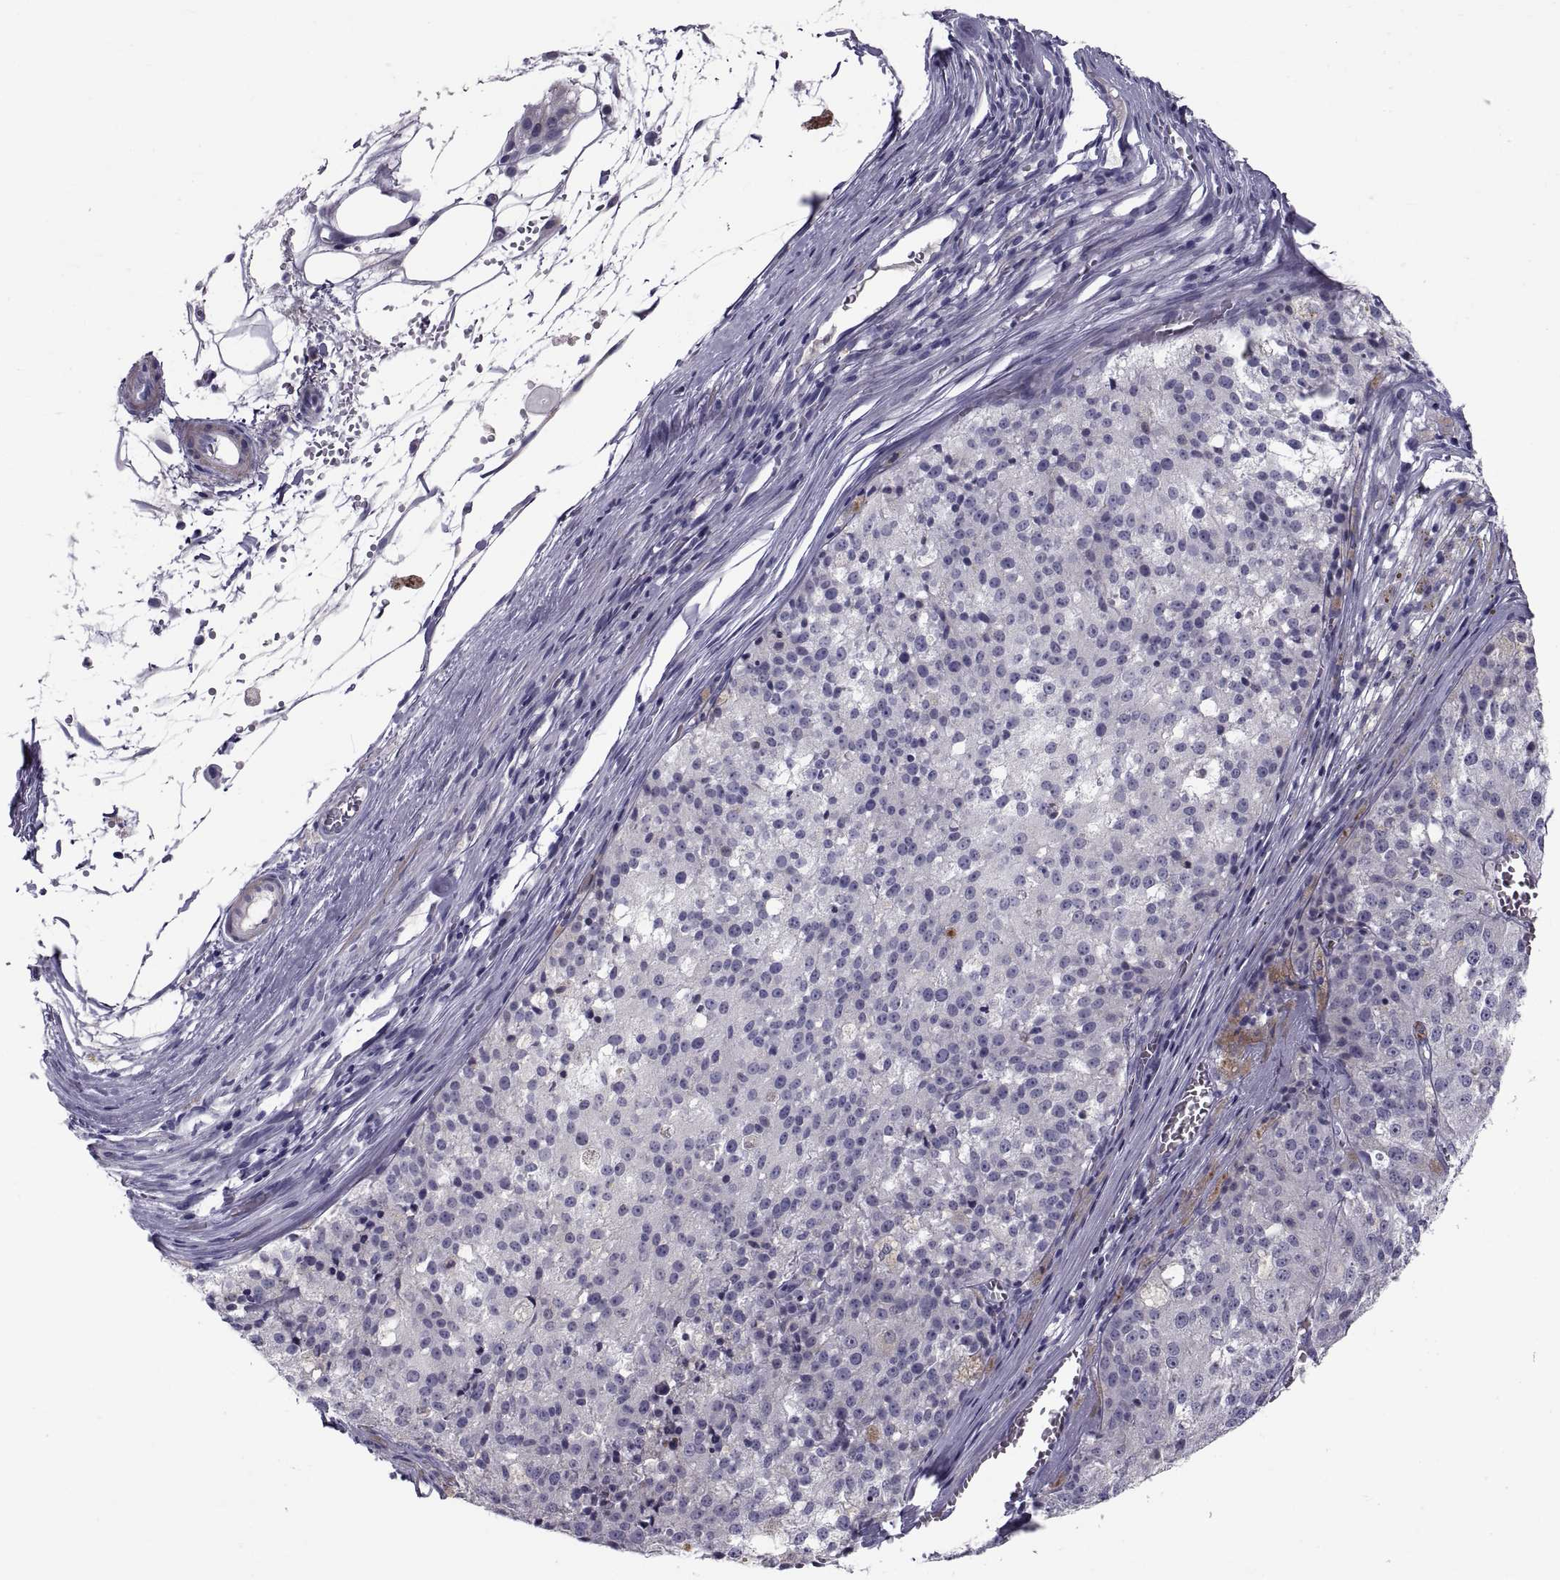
{"staining": {"intensity": "negative", "quantity": "none", "location": "none"}, "tissue": "melanoma", "cell_type": "Tumor cells", "image_type": "cancer", "snomed": [{"axis": "morphology", "description": "Malignant melanoma, Metastatic site"}, {"axis": "topography", "description": "Lymph node"}], "caption": "Malignant melanoma (metastatic site) stained for a protein using immunohistochemistry (IHC) reveals no staining tumor cells.", "gene": "PDZRN4", "patient": {"sex": "female", "age": 64}}